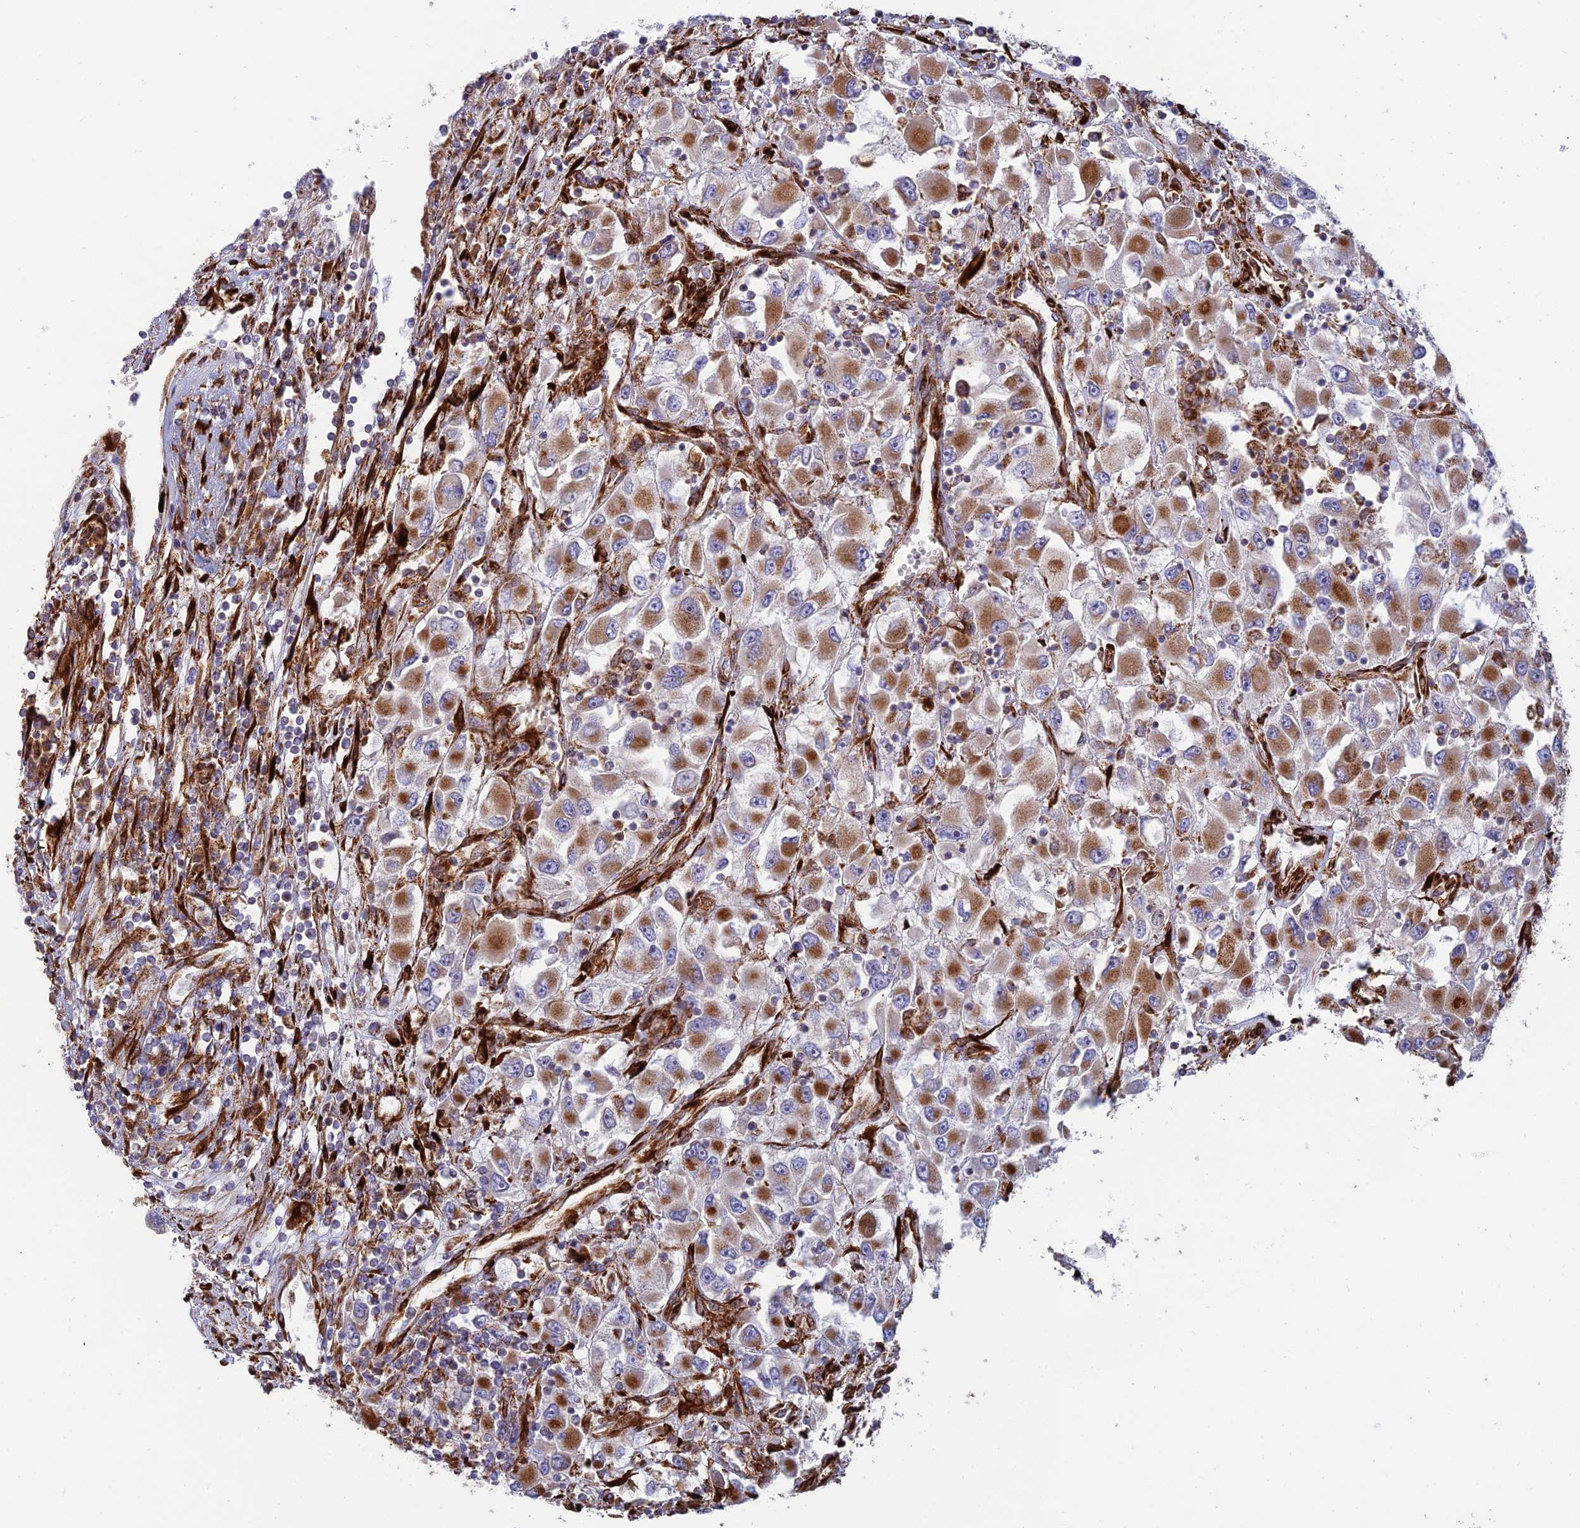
{"staining": {"intensity": "moderate", "quantity": ">75%", "location": "cytoplasmic/membranous"}, "tissue": "renal cancer", "cell_type": "Tumor cells", "image_type": "cancer", "snomed": [{"axis": "morphology", "description": "Adenocarcinoma, NOS"}, {"axis": "topography", "description": "Kidney"}], "caption": "Human renal cancer stained with a brown dye reveals moderate cytoplasmic/membranous positive positivity in about >75% of tumor cells.", "gene": "RCN3", "patient": {"sex": "female", "age": 52}}